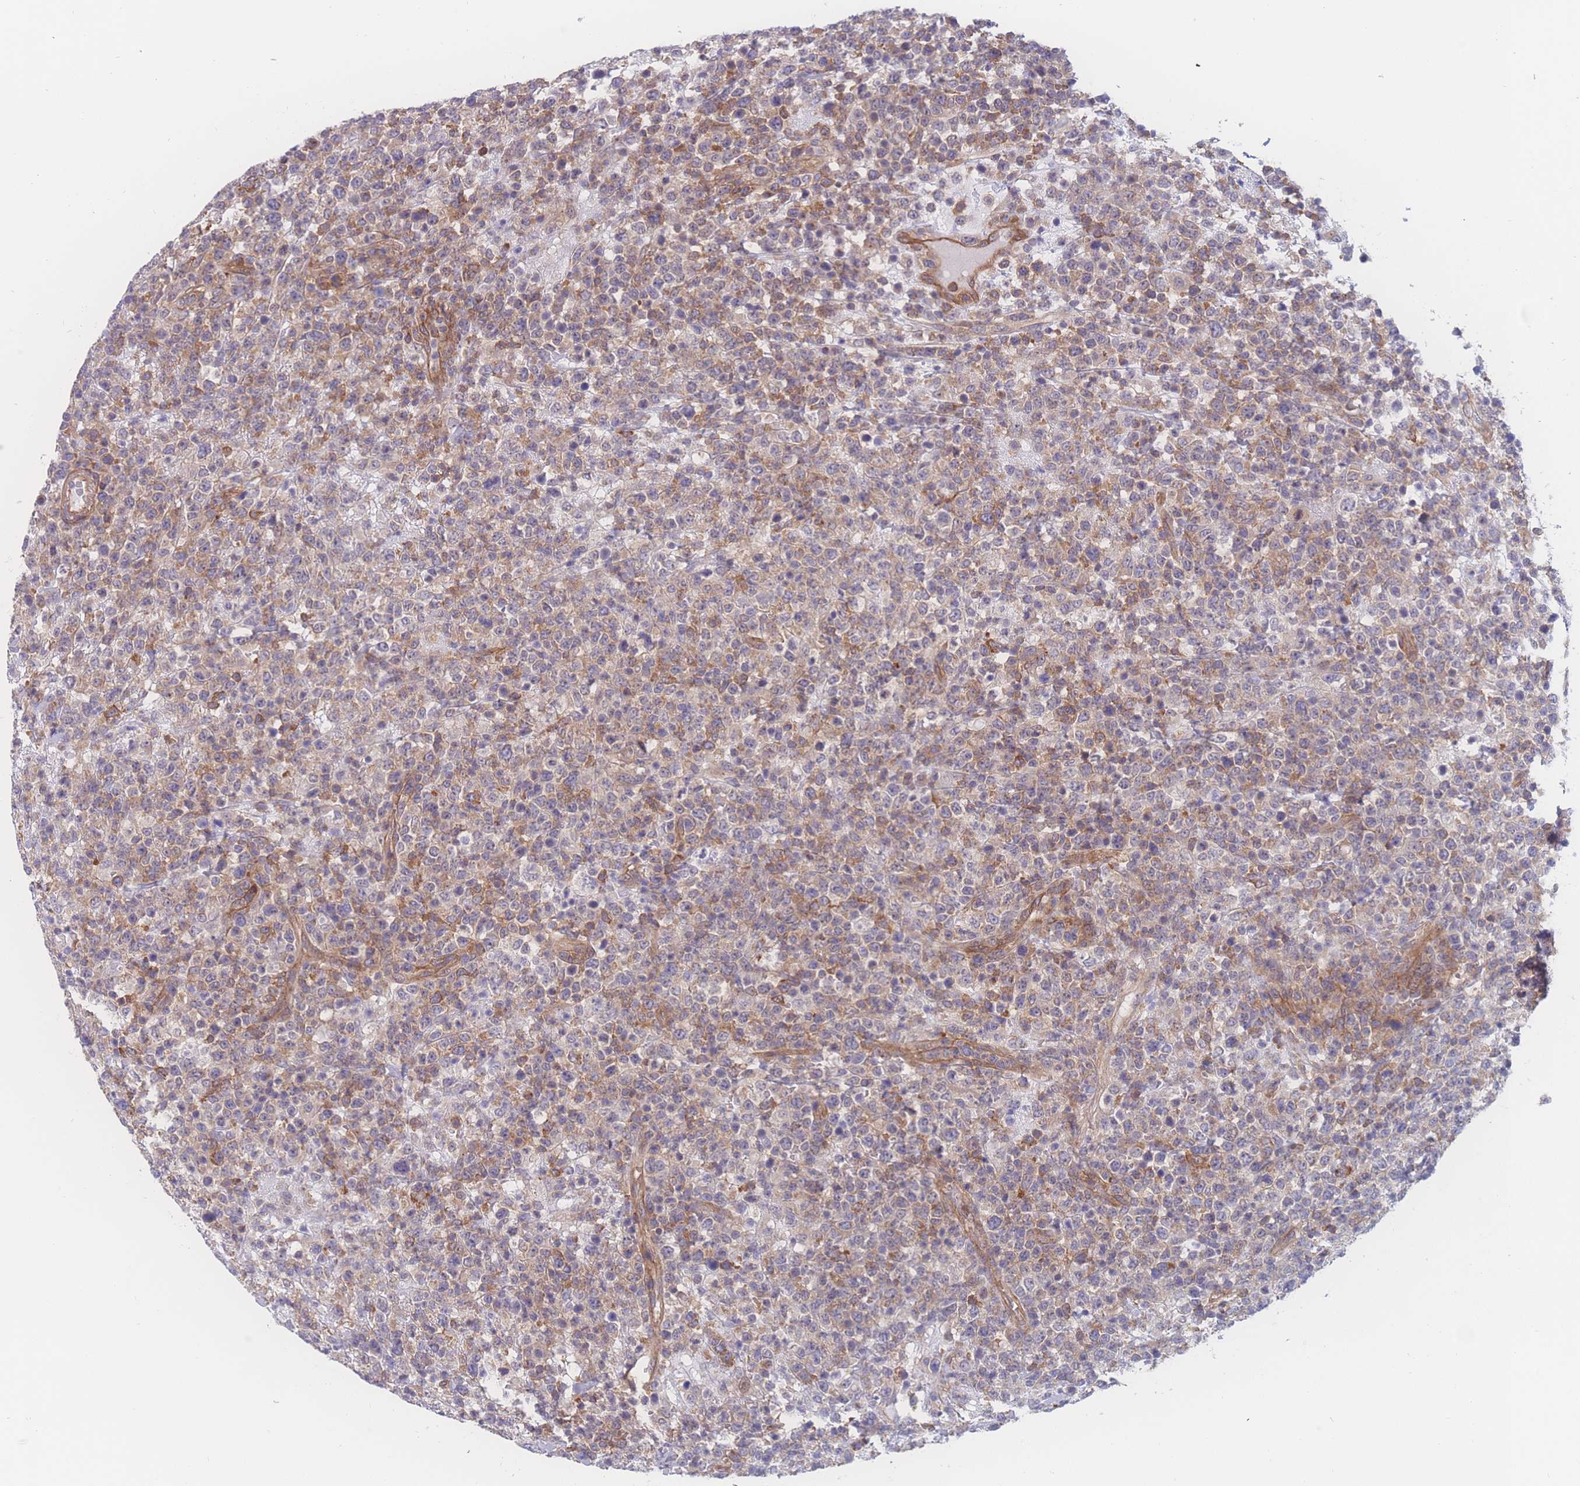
{"staining": {"intensity": "weak", "quantity": "25%-75%", "location": "cytoplasmic/membranous"}, "tissue": "lymphoma", "cell_type": "Tumor cells", "image_type": "cancer", "snomed": [{"axis": "morphology", "description": "Malignant lymphoma, non-Hodgkin's type, High grade"}, {"axis": "topography", "description": "Colon"}], "caption": "This image exhibits immunohistochemistry (IHC) staining of lymphoma, with low weak cytoplasmic/membranous positivity in approximately 25%-75% of tumor cells.", "gene": "CFAP97", "patient": {"sex": "female", "age": 53}}